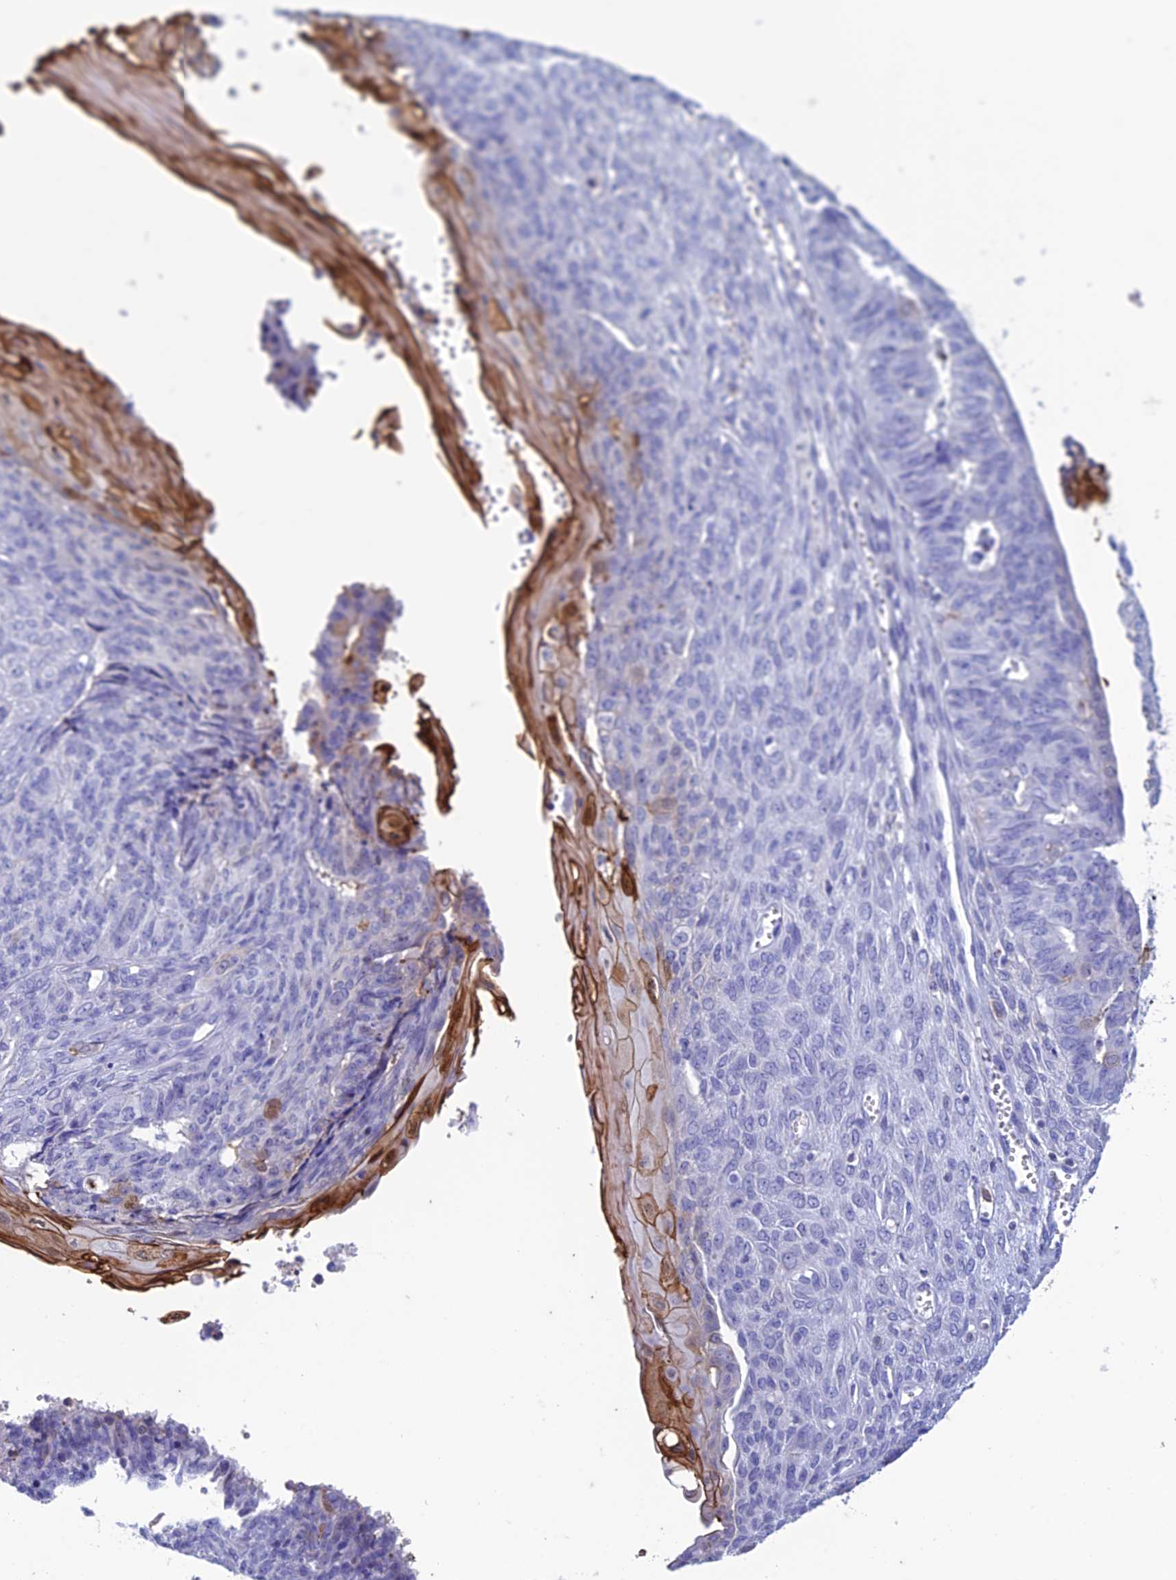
{"staining": {"intensity": "negative", "quantity": "none", "location": "none"}, "tissue": "endometrial cancer", "cell_type": "Tumor cells", "image_type": "cancer", "snomed": [{"axis": "morphology", "description": "Adenocarcinoma, NOS"}, {"axis": "topography", "description": "Endometrium"}], "caption": "IHC image of endometrial adenocarcinoma stained for a protein (brown), which demonstrates no staining in tumor cells. (DAB immunohistochemistry (IHC), high magnification).", "gene": "FGF7", "patient": {"sex": "female", "age": 32}}